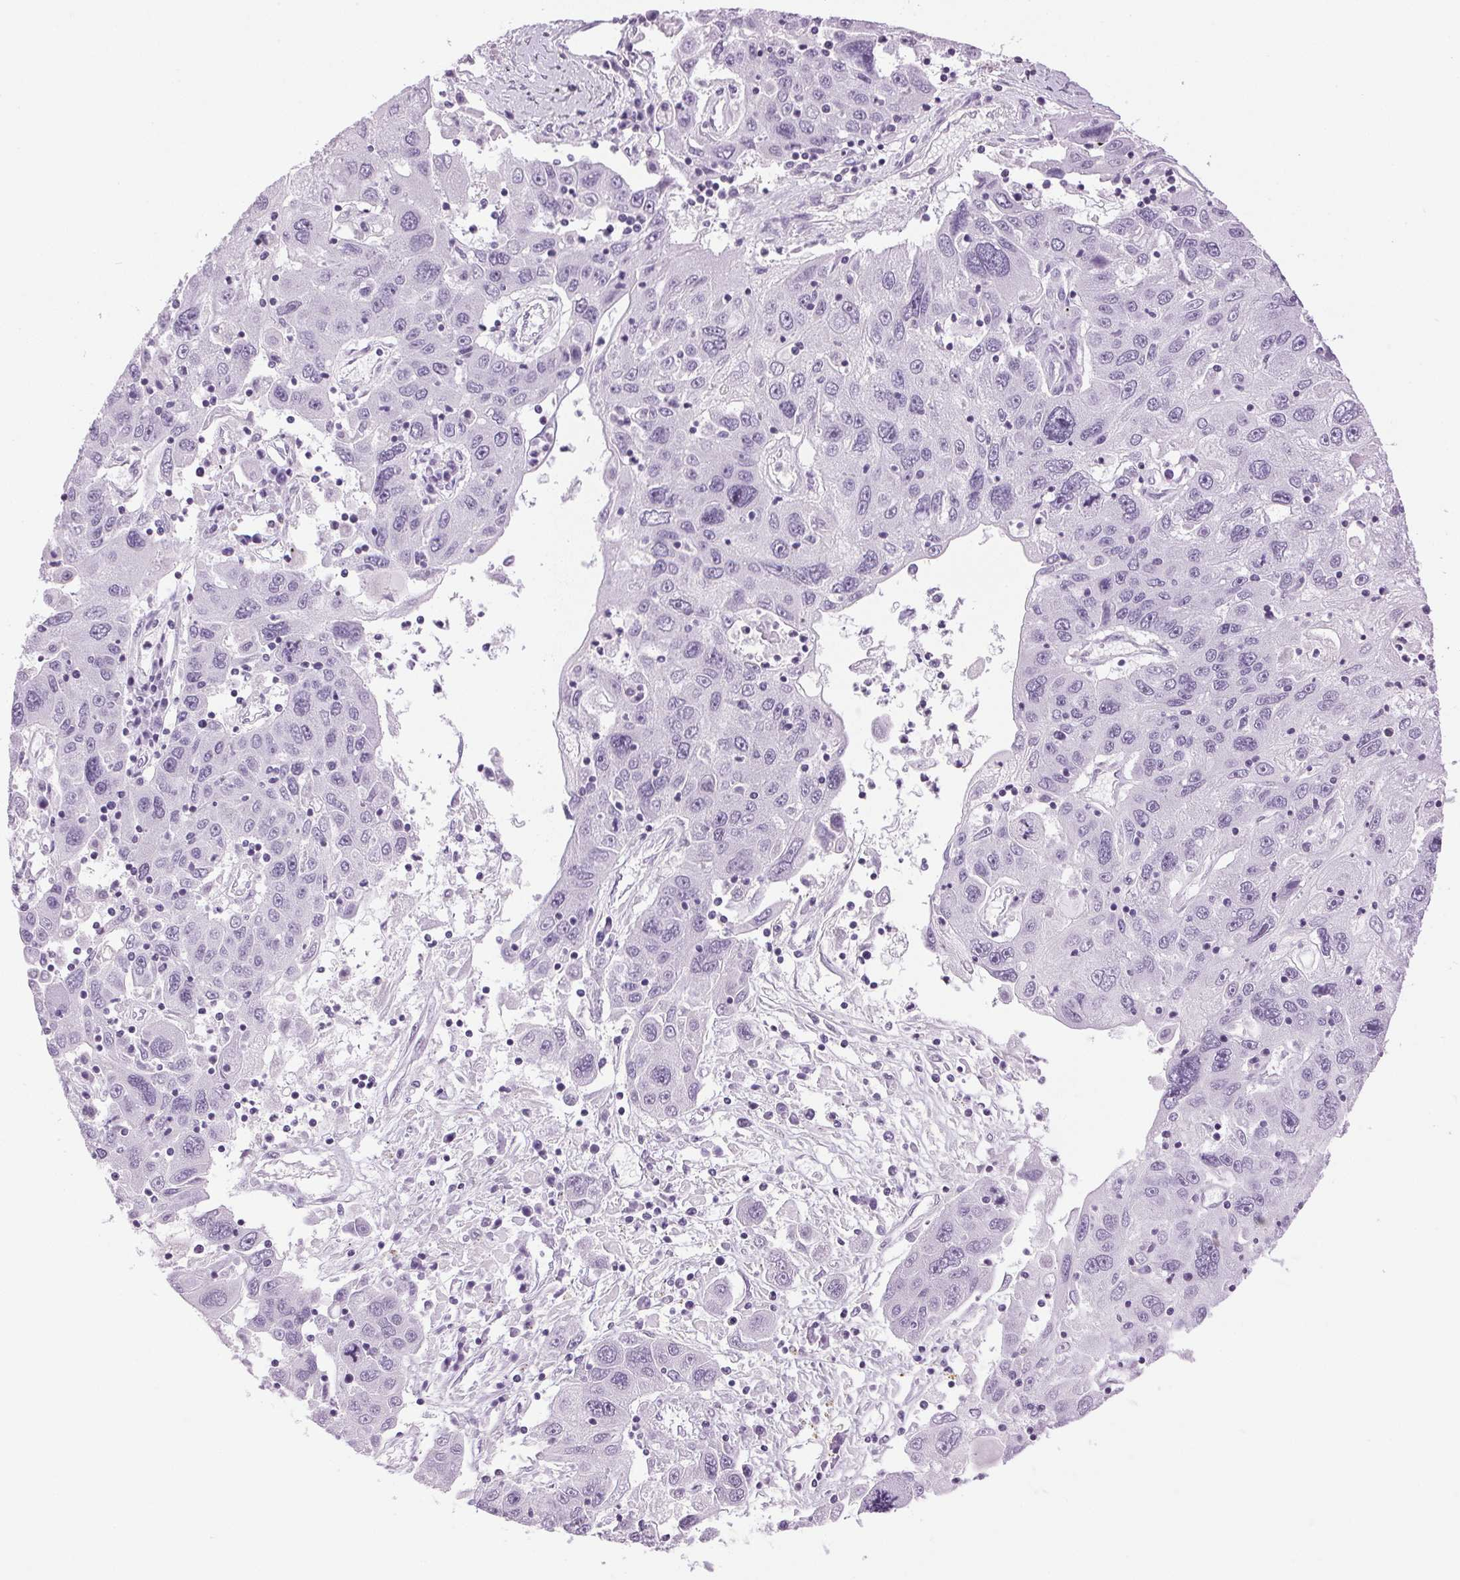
{"staining": {"intensity": "negative", "quantity": "none", "location": "none"}, "tissue": "stomach cancer", "cell_type": "Tumor cells", "image_type": "cancer", "snomed": [{"axis": "morphology", "description": "Adenocarcinoma, NOS"}, {"axis": "topography", "description": "Stomach"}], "caption": "Stomach adenocarcinoma was stained to show a protein in brown. There is no significant expression in tumor cells. The staining was performed using DAB (3,3'-diaminobenzidine) to visualize the protein expression in brown, while the nuclei were stained in blue with hematoxylin (Magnification: 20x).", "gene": "SP7", "patient": {"sex": "male", "age": 56}}